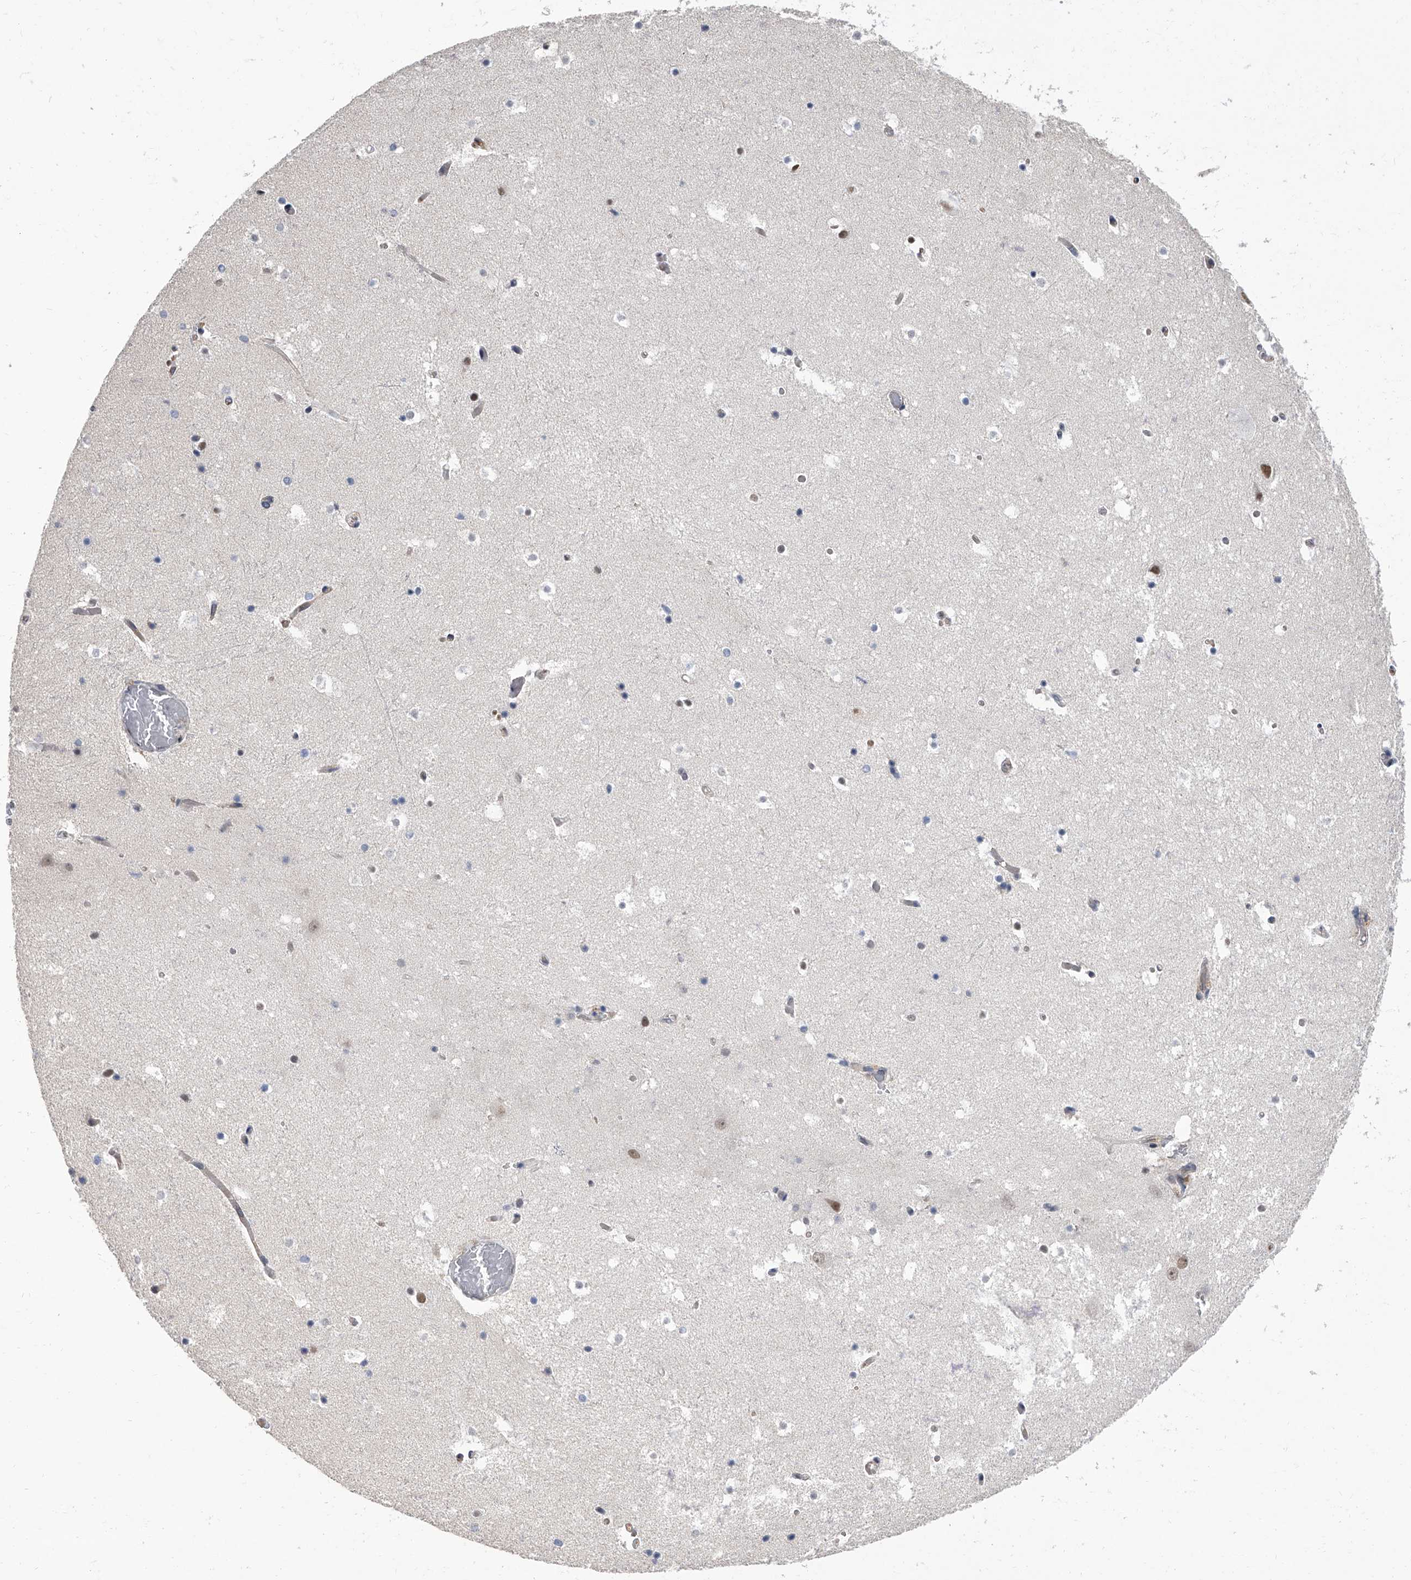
{"staining": {"intensity": "negative", "quantity": "none", "location": "none"}, "tissue": "hippocampus", "cell_type": "Glial cells", "image_type": "normal", "snomed": [{"axis": "morphology", "description": "Normal tissue, NOS"}, {"axis": "topography", "description": "Hippocampus"}], "caption": "IHC of benign human hippocampus shows no positivity in glial cells.", "gene": "ZNF426", "patient": {"sex": "female", "age": 52}}